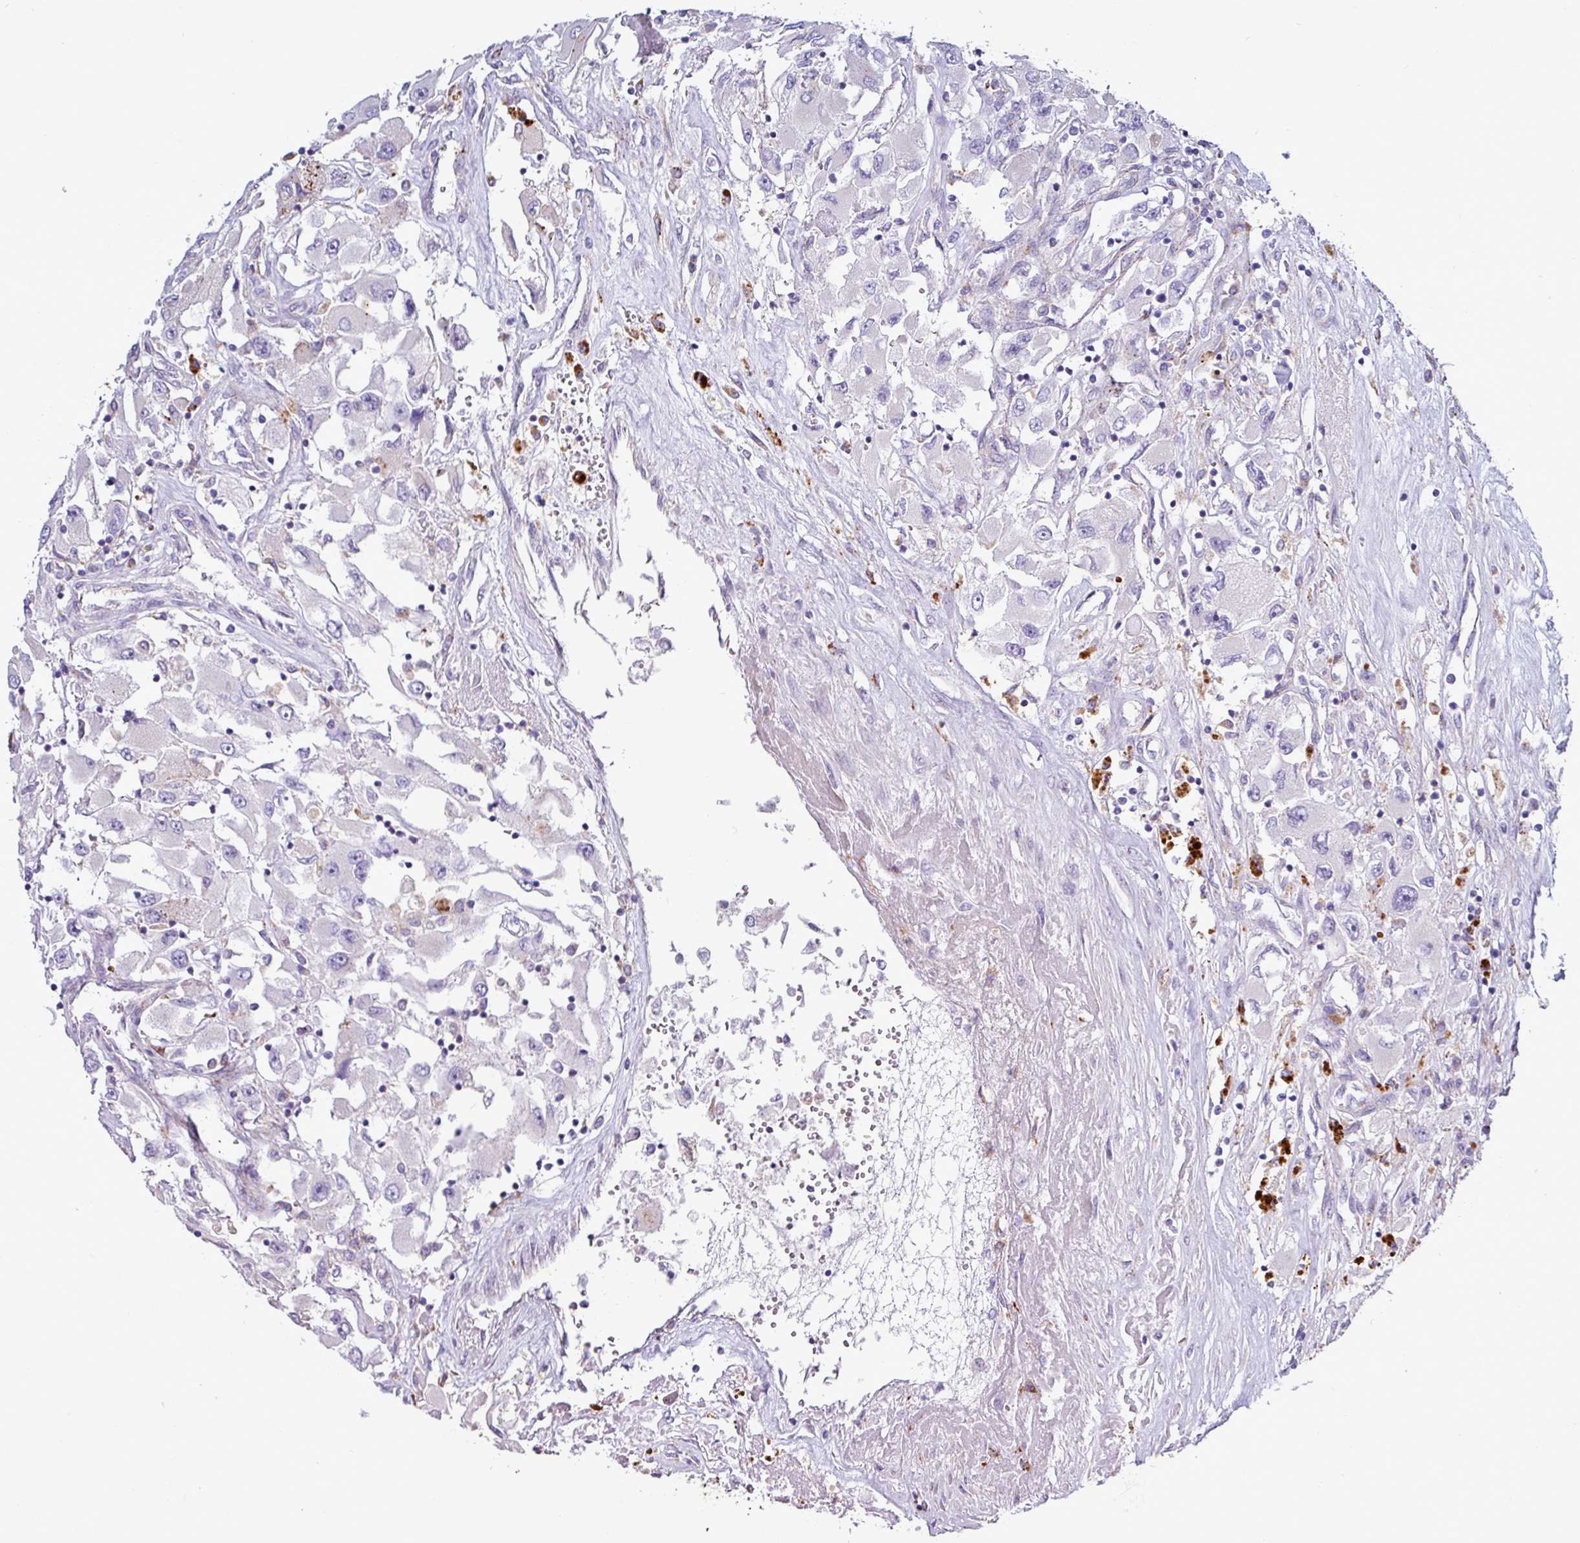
{"staining": {"intensity": "negative", "quantity": "none", "location": "none"}, "tissue": "renal cancer", "cell_type": "Tumor cells", "image_type": "cancer", "snomed": [{"axis": "morphology", "description": "Adenocarcinoma, NOS"}, {"axis": "topography", "description": "Kidney"}], "caption": "An IHC photomicrograph of renal adenocarcinoma is shown. There is no staining in tumor cells of renal adenocarcinoma.", "gene": "AMIGO2", "patient": {"sex": "female", "age": 52}}